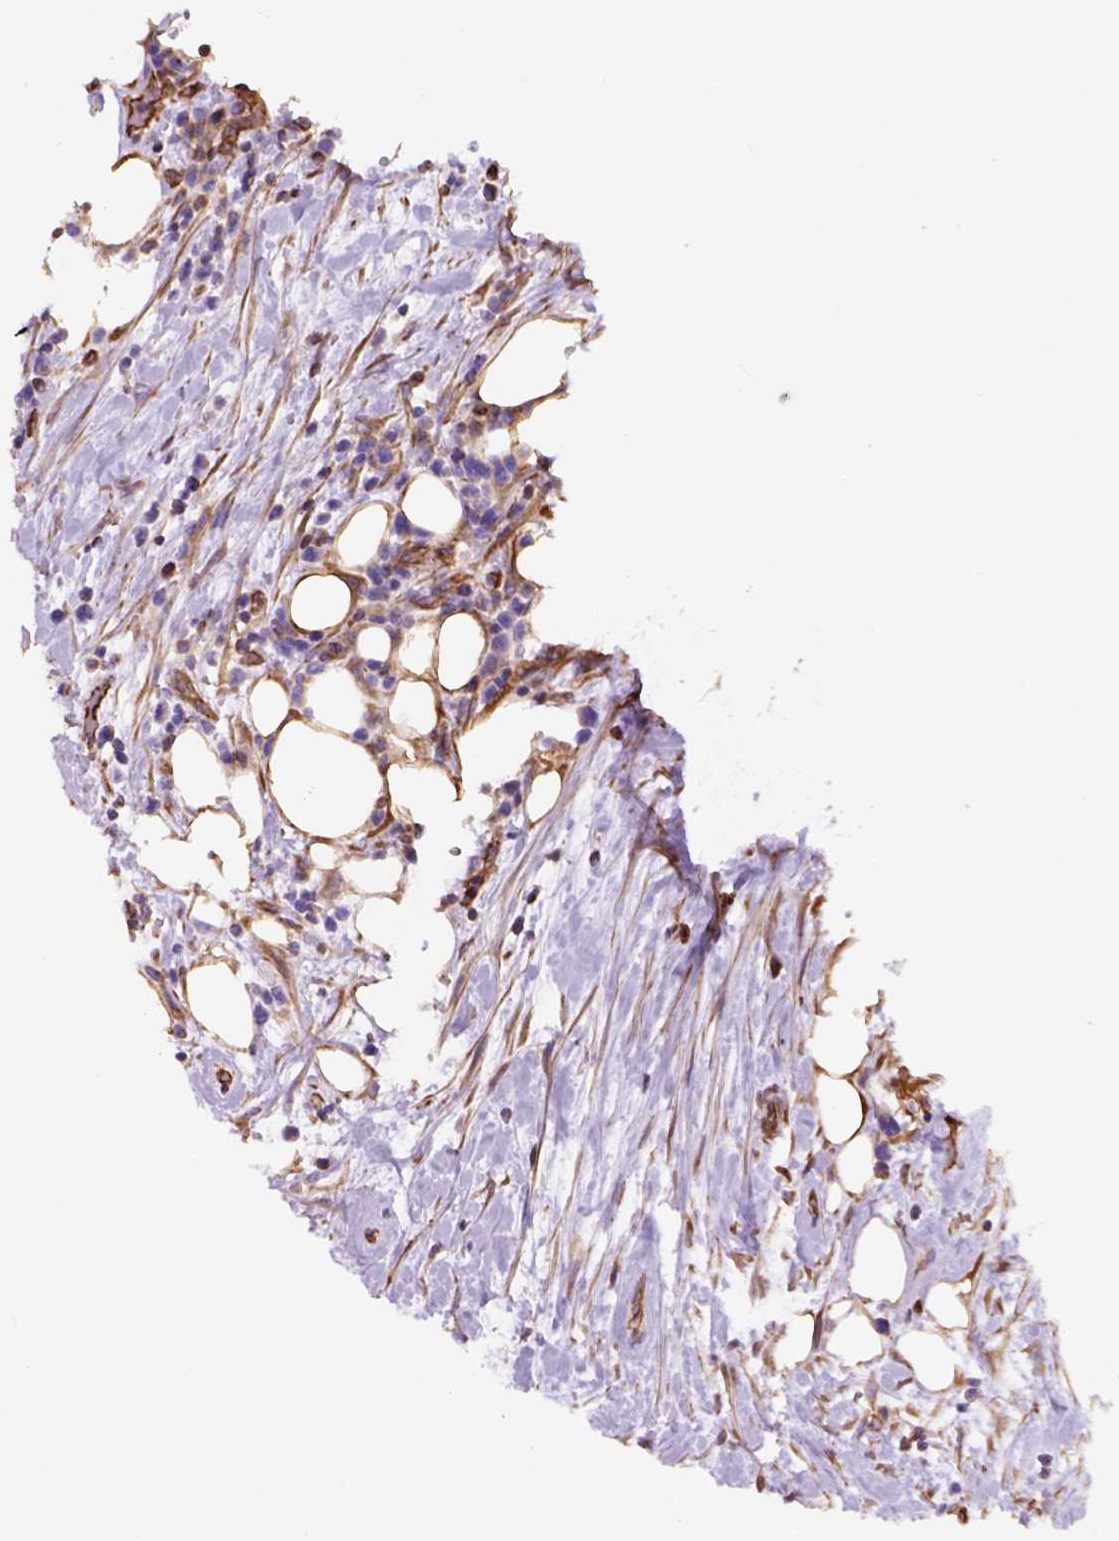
{"staining": {"intensity": "negative", "quantity": "none", "location": "none"}, "tissue": "lymphoma", "cell_type": "Tumor cells", "image_type": "cancer", "snomed": [{"axis": "morphology", "description": "Malignant lymphoma, non-Hodgkin's type, High grade"}, {"axis": "topography", "description": "Soft tissue"}], "caption": "Immunohistochemical staining of lymphoma demonstrates no significant expression in tumor cells. Brightfield microscopy of immunohistochemistry stained with DAB (3,3'-diaminobenzidine) (brown) and hematoxylin (blue), captured at high magnification.", "gene": "ZZZ3", "patient": {"sex": "female", "age": 56}}